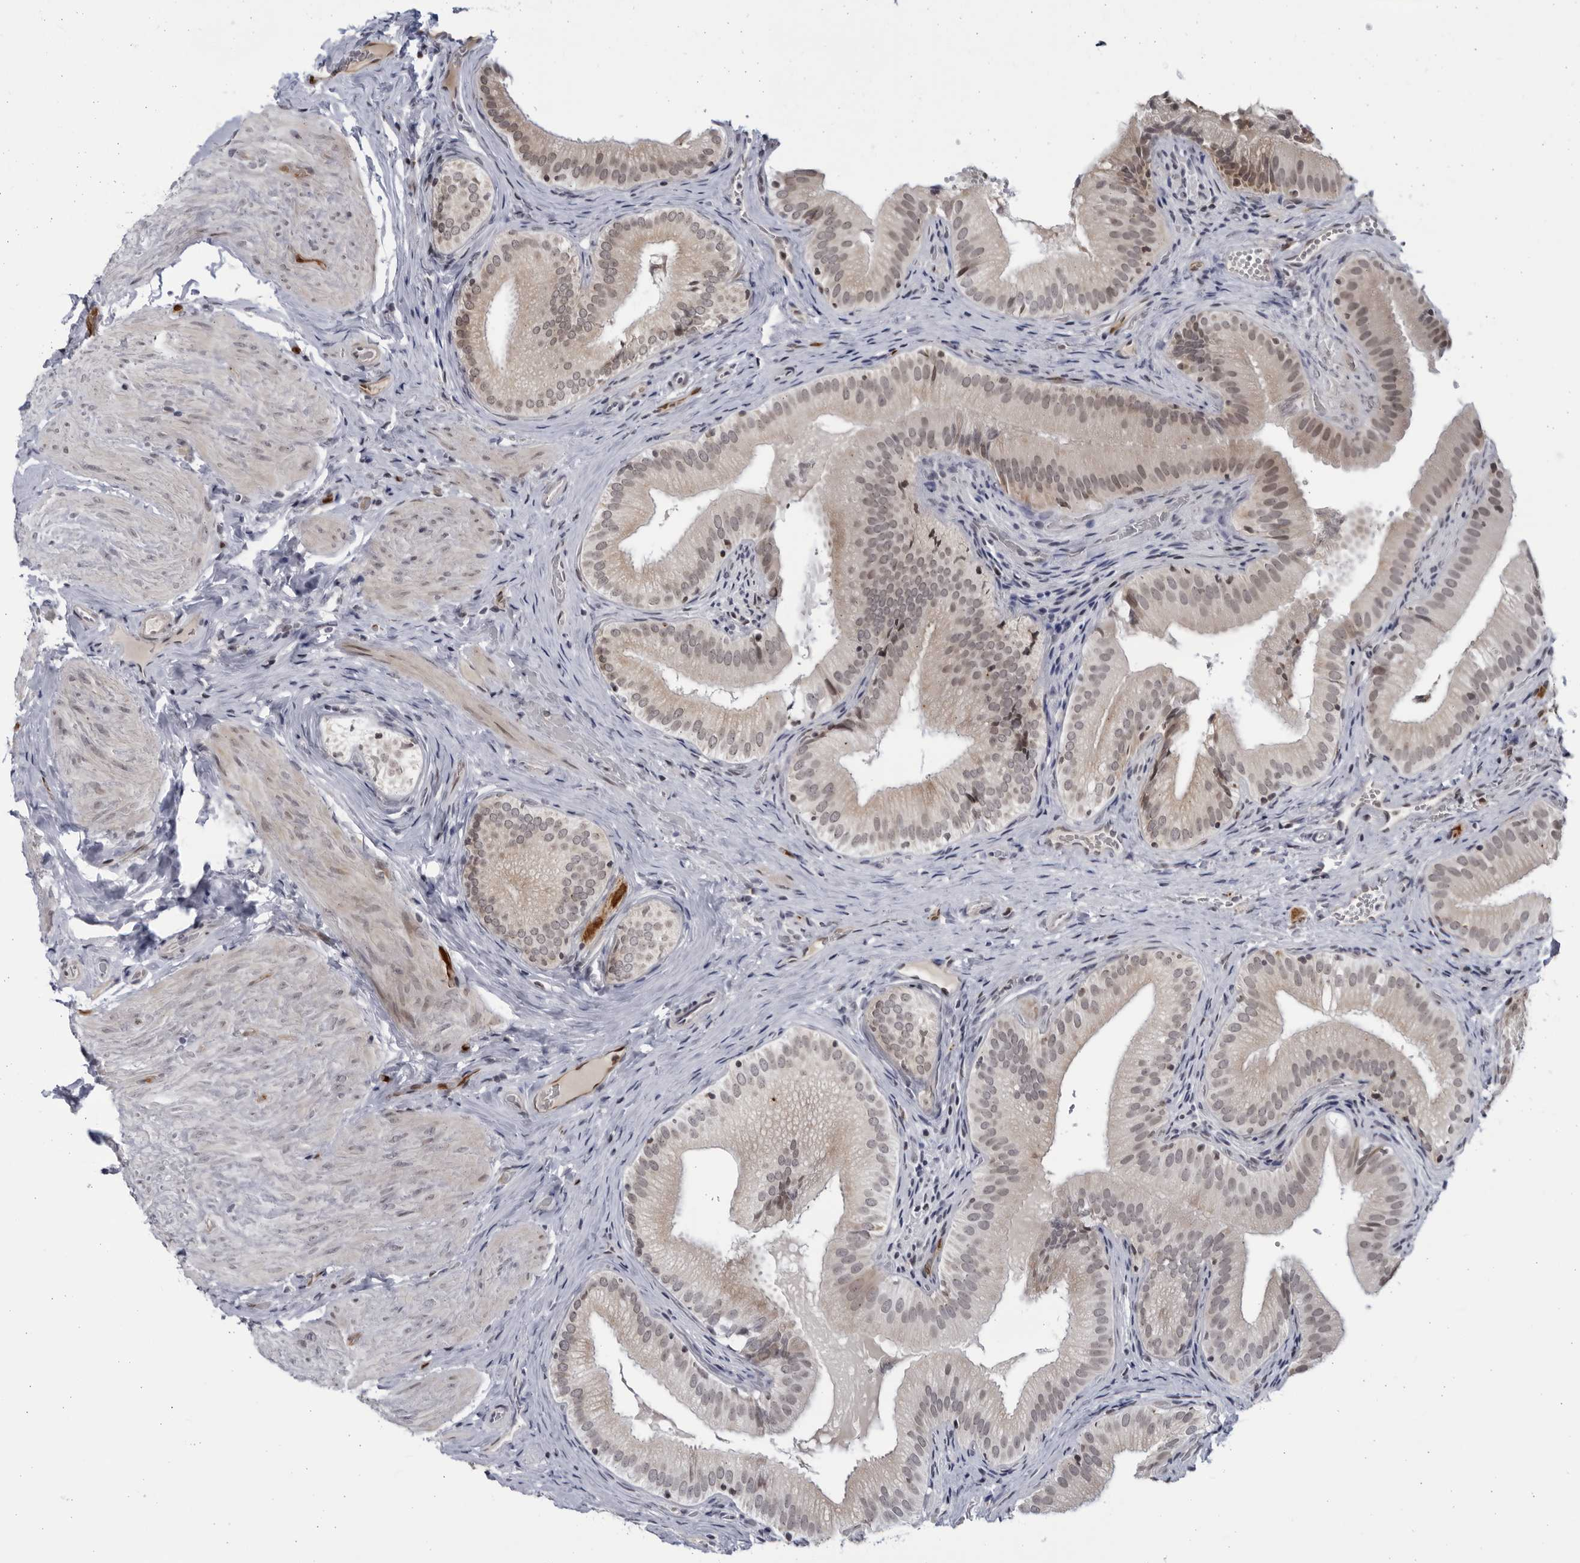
{"staining": {"intensity": "weak", "quantity": ">75%", "location": "cytoplasmic/membranous,nuclear"}, "tissue": "gallbladder", "cell_type": "Glandular cells", "image_type": "normal", "snomed": [{"axis": "morphology", "description": "Normal tissue, NOS"}, {"axis": "topography", "description": "Gallbladder"}], "caption": "An IHC image of unremarkable tissue is shown. Protein staining in brown highlights weak cytoplasmic/membranous,nuclear positivity in gallbladder within glandular cells.", "gene": "SLC25A22", "patient": {"sex": "female", "age": 30}}